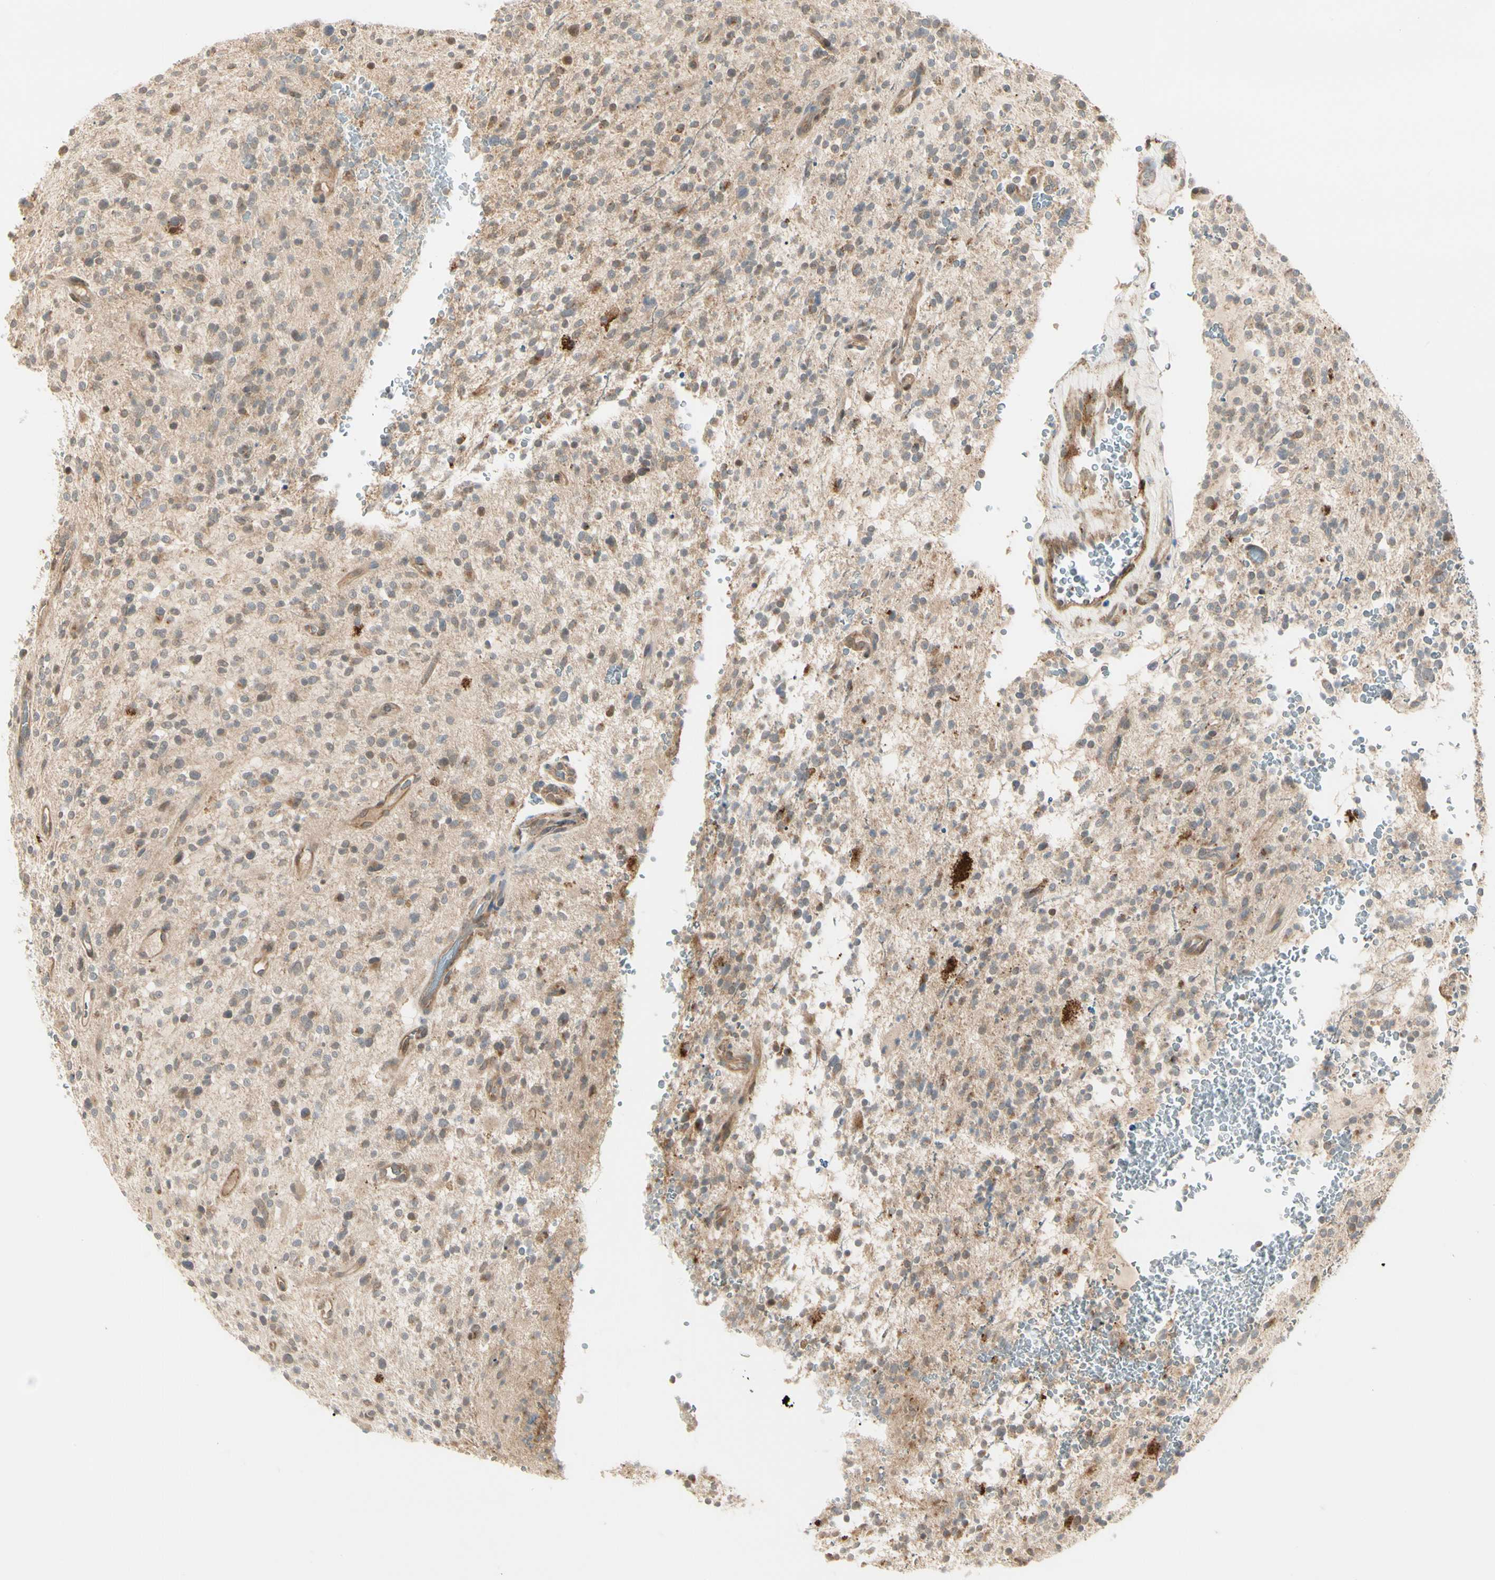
{"staining": {"intensity": "moderate", "quantity": ">75%", "location": "cytoplasmic/membranous"}, "tissue": "glioma", "cell_type": "Tumor cells", "image_type": "cancer", "snomed": [{"axis": "morphology", "description": "Glioma, malignant, High grade"}, {"axis": "topography", "description": "Brain"}], "caption": "Protein expression analysis of human high-grade glioma (malignant) reveals moderate cytoplasmic/membranous expression in about >75% of tumor cells.", "gene": "F2R", "patient": {"sex": "male", "age": 48}}